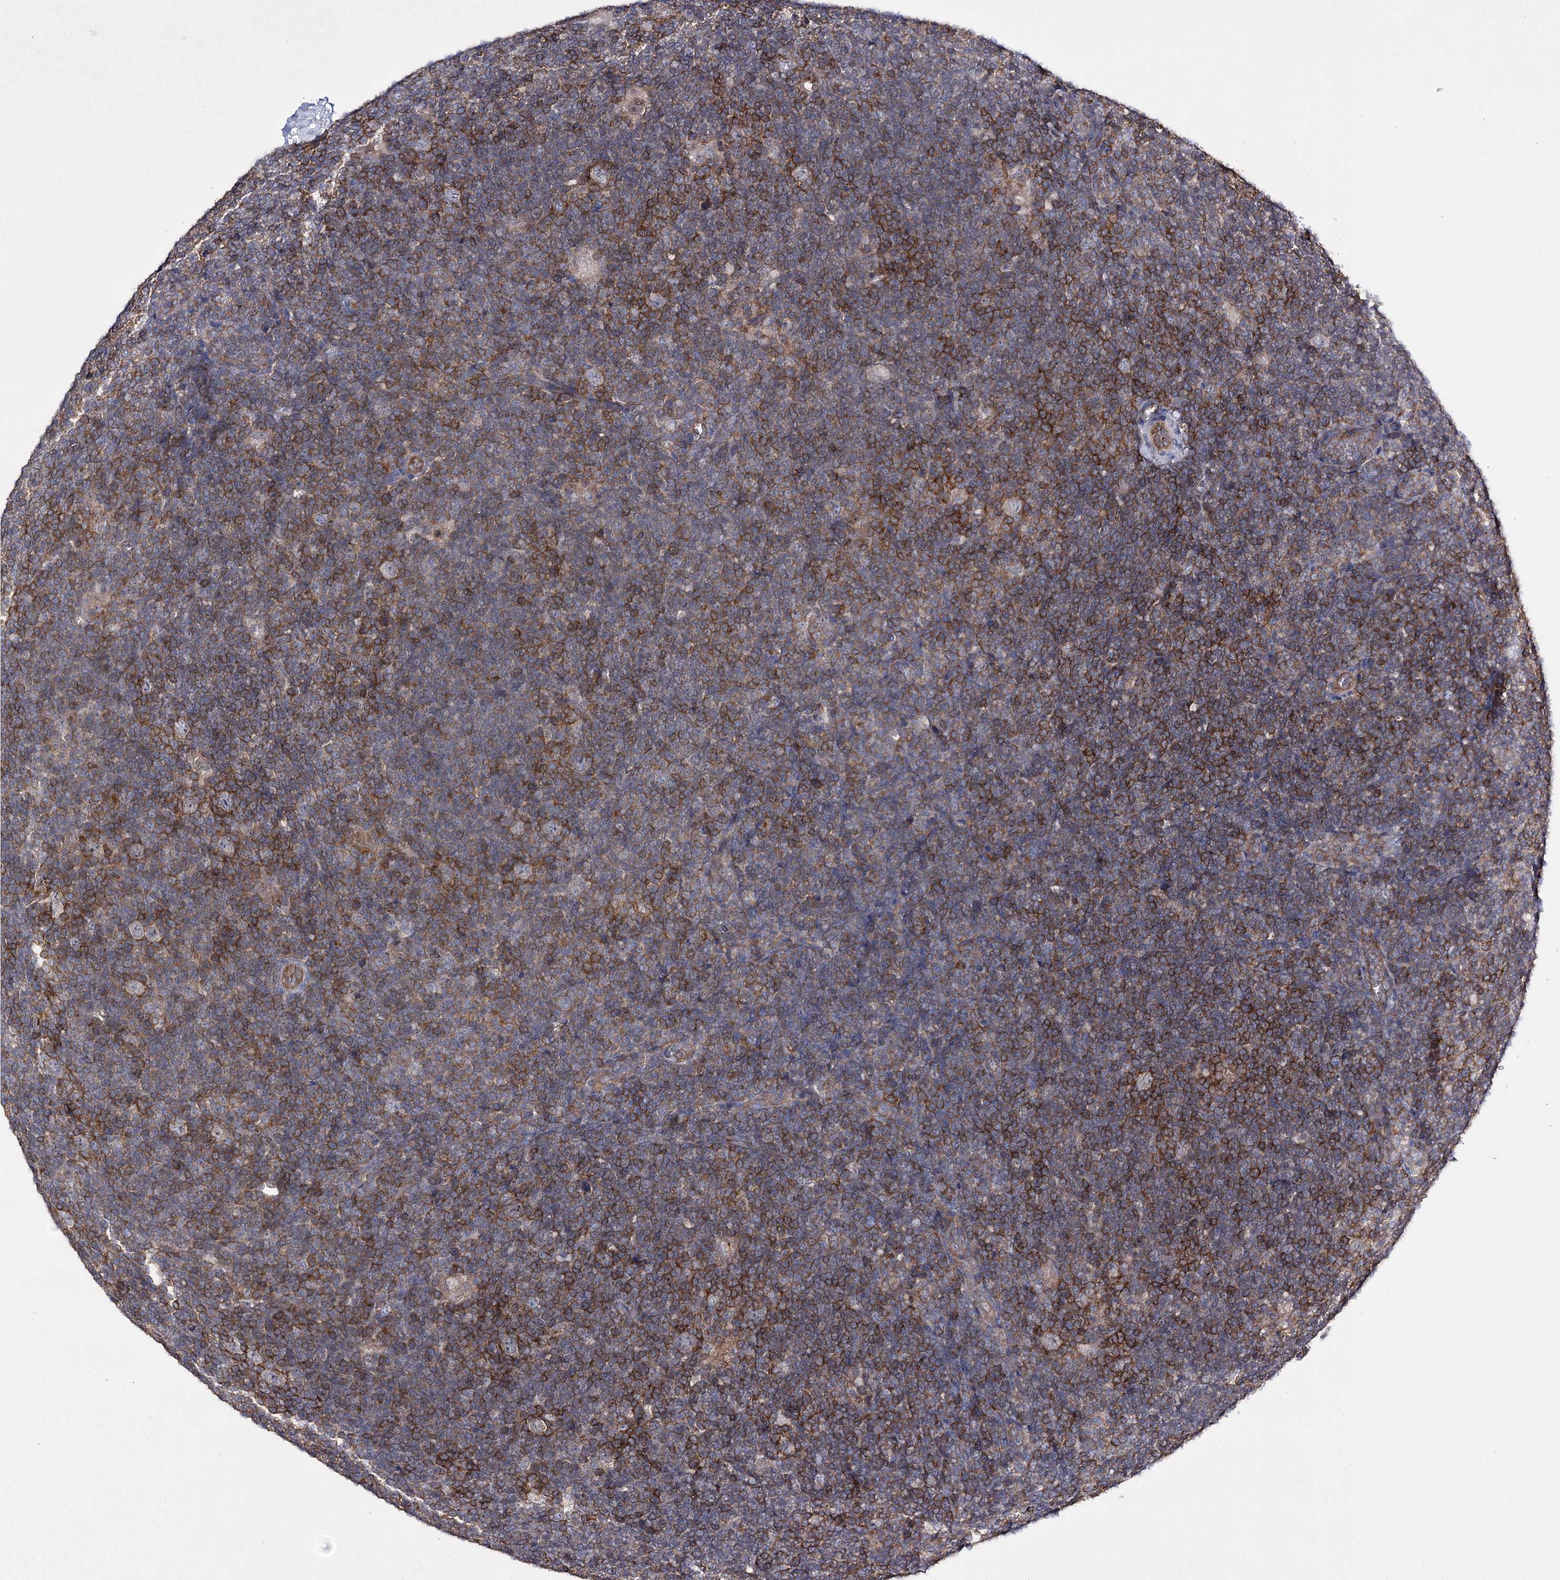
{"staining": {"intensity": "negative", "quantity": "none", "location": "none"}, "tissue": "lymphoma", "cell_type": "Tumor cells", "image_type": "cancer", "snomed": [{"axis": "morphology", "description": "Hodgkin's disease, NOS"}, {"axis": "topography", "description": "Lymph node"}], "caption": "The image reveals no staining of tumor cells in lymphoma.", "gene": "BCR", "patient": {"sex": "female", "age": 57}}